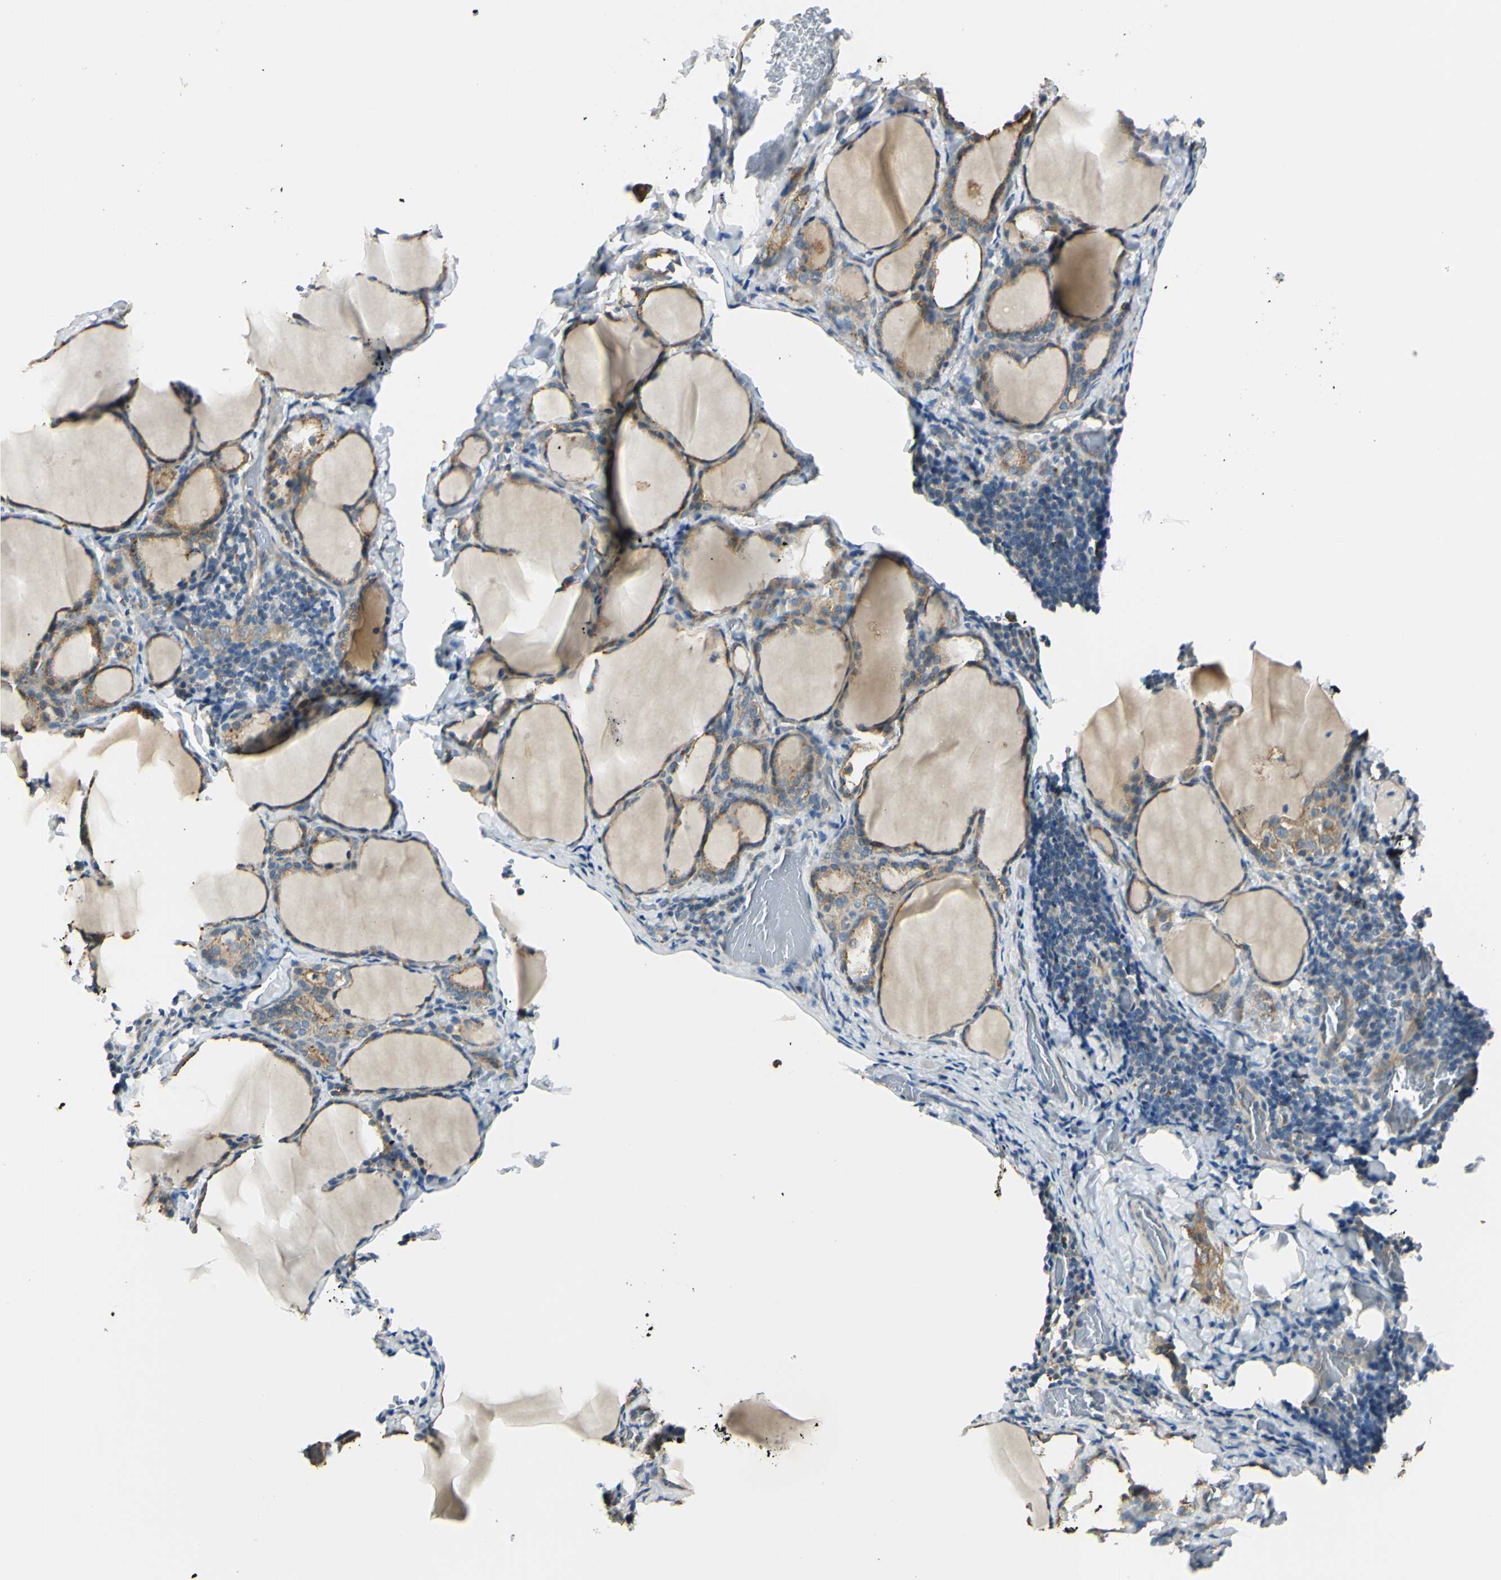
{"staining": {"intensity": "moderate", "quantity": ">75%", "location": "cytoplasmic/membranous"}, "tissue": "thyroid gland", "cell_type": "Glandular cells", "image_type": "normal", "snomed": [{"axis": "morphology", "description": "Normal tissue, NOS"}, {"axis": "morphology", "description": "Papillary adenocarcinoma, NOS"}, {"axis": "topography", "description": "Thyroid gland"}], "caption": "Moderate cytoplasmic/membranous positivity for a protein is seen in approximately >75% of glandular cells of unremarkable thyroid gland using IHC.", "gene": "LAMA3", "patient": {"sex": "female", "age": 30}}